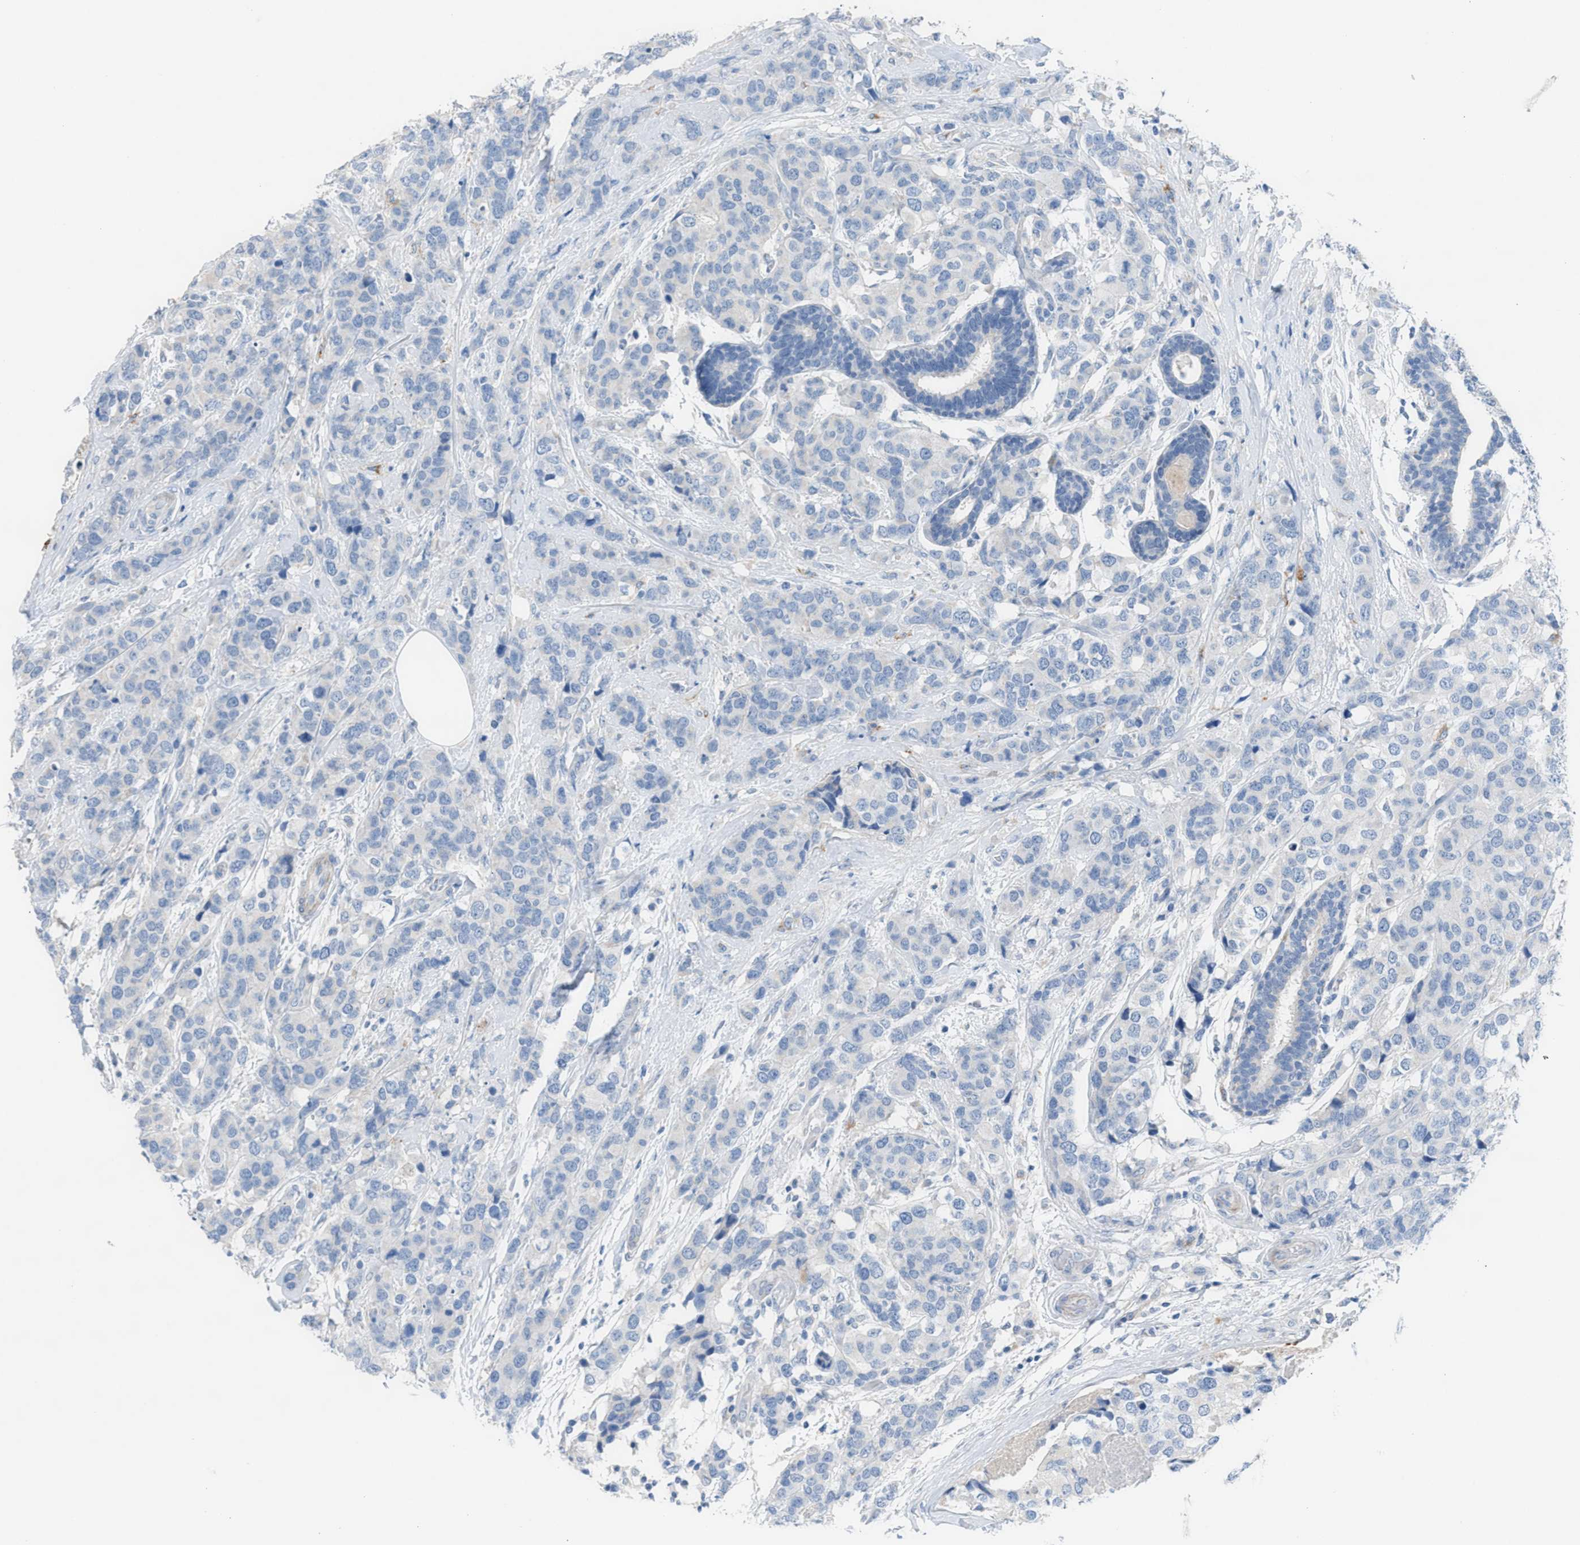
{"staining": {"intensity": "negative", "quantity": "none", "location": "none"}, "tissue": "breast cancer", "cell_type": "Tumor cells", "image_type": "cancer", "snomed": [{"axis": "morphology", "description": "Lobular carcinoma"}, {"axis": "topography", "description": "Breast"}], "caption": "High power microscopy image of an immunohistochemistry (IHC) image of breast cancer (lobular carcinoma), revealing no significant positivity in tumor cells. Brightfield microscopy of IHC stained with DAB (brown) and hematoxylin (blue), captured at high magnification.", "gene": "ASPA", "patient": {"sex": "female", "age": 59}}